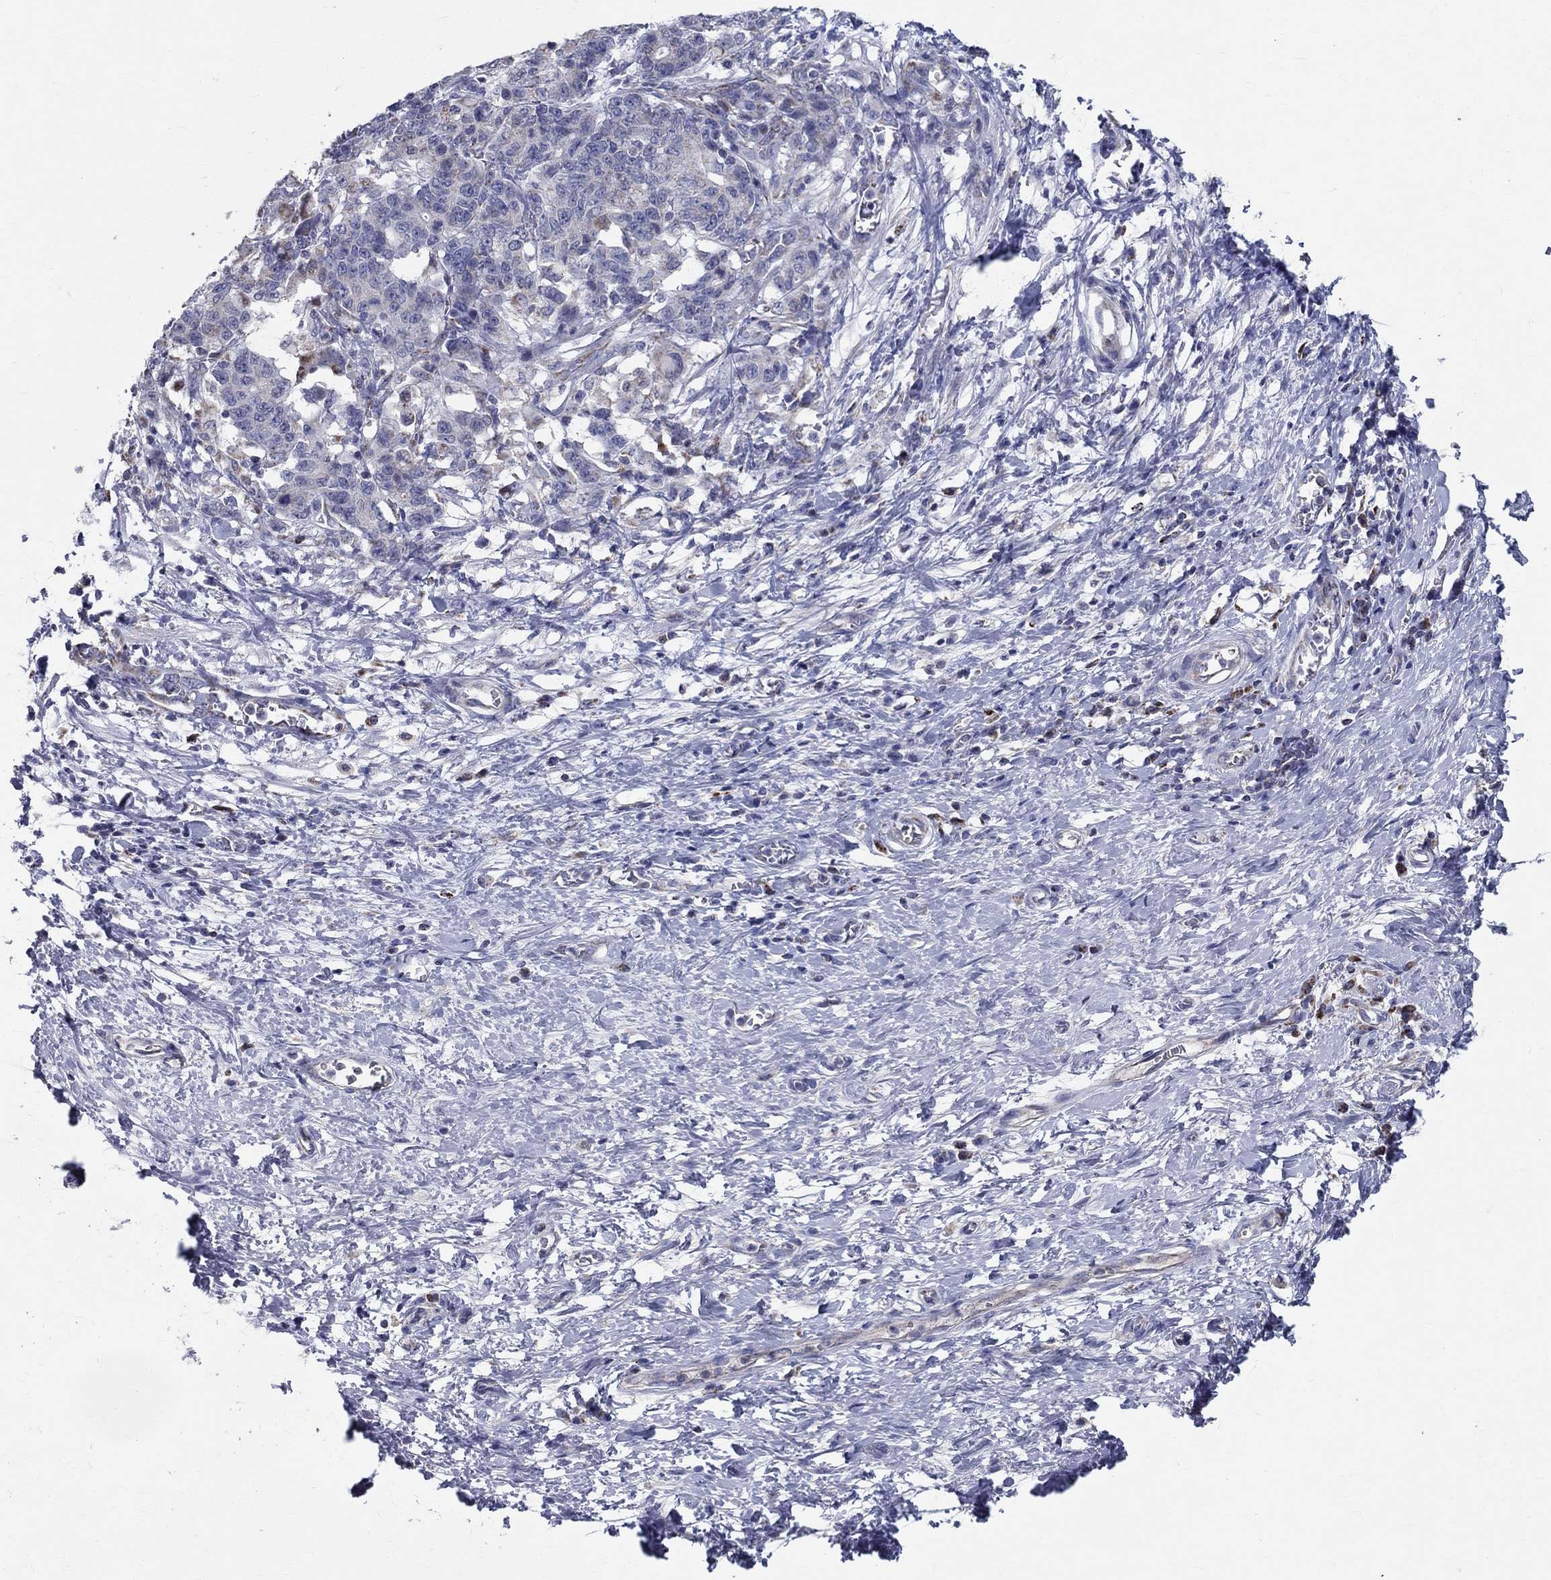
{"staining": {"intensity": "negative", "quantity": "none", "location": "none"}, "tissue": "stomach cancer", "cell_type": "Tumor cells", "image_type": "cancer", "snomed": [{"axis": "morphology", "description": "Normal tissue, NOS"}, {"axis": "morphology", "description": "Adenocarcinoma, NOS"}, {"axis": "topography", "description": "Stomach"}], "caption": "Tumor cells are negative for protein expression in human stomach adenocarcinoma.", "gene": "SLC4A10", "patient": {"sex": "female", "age": 64}}